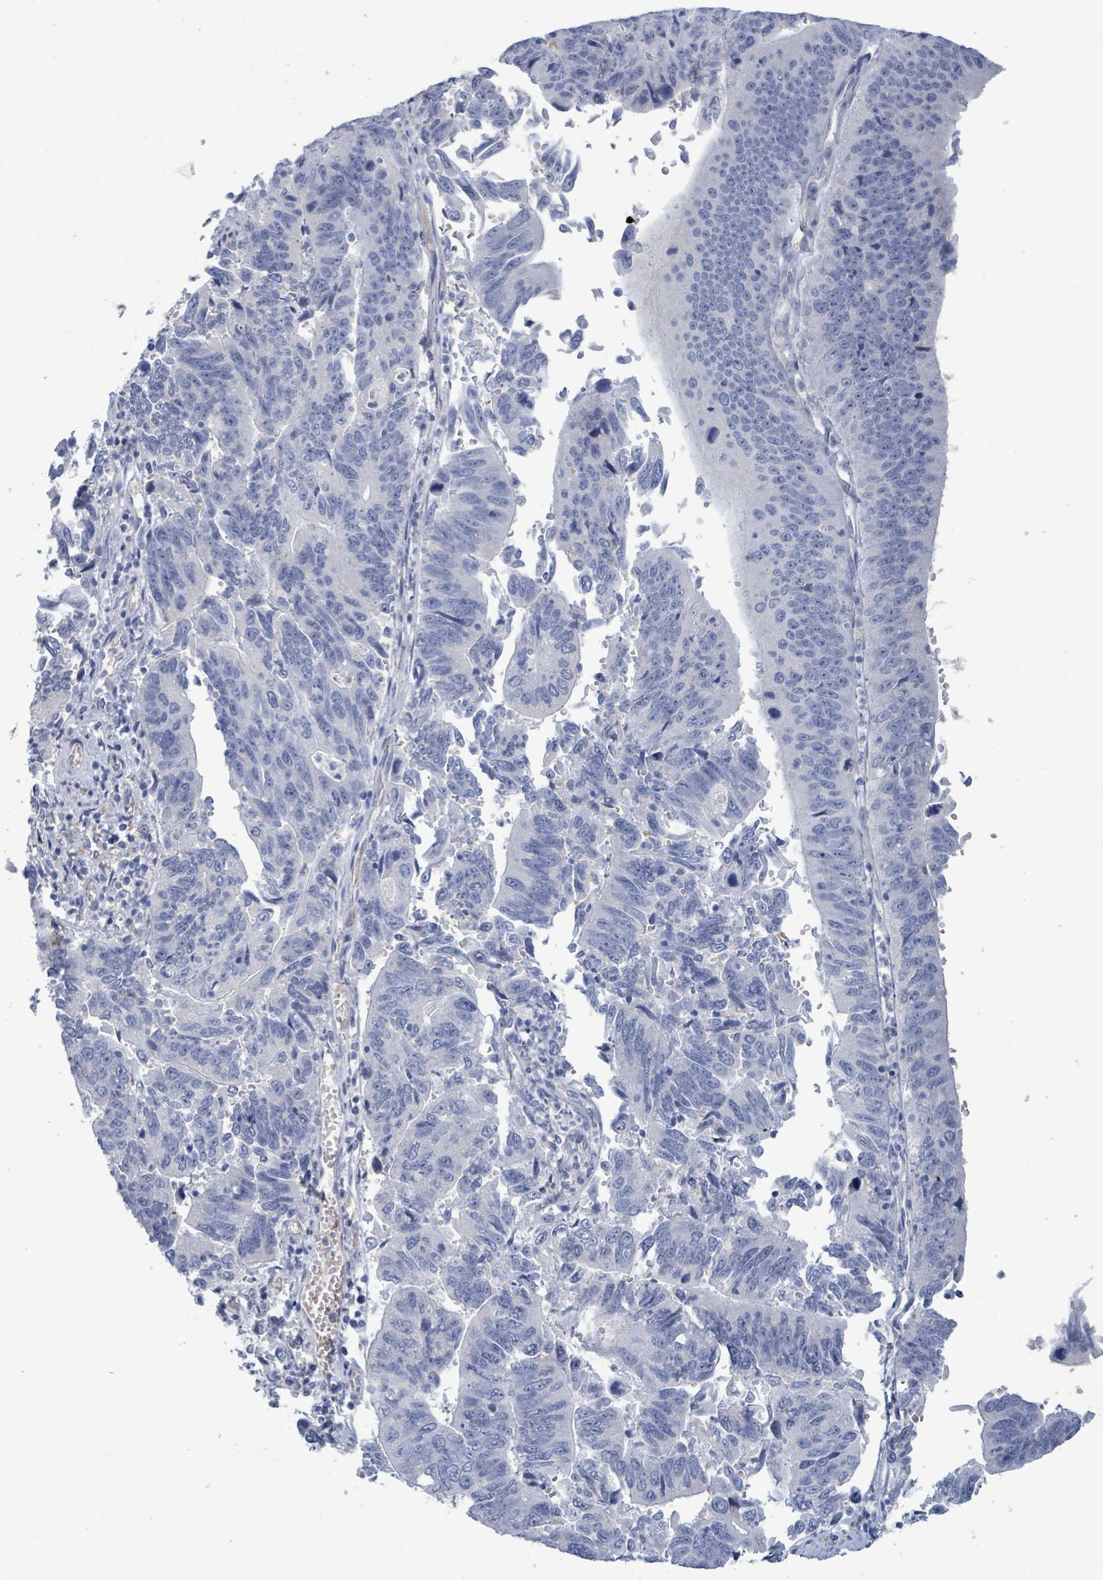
{"staining": {"intensity": "negative", "quantity": "none", "location": "none"}, "tissue": "stomach cancer", "cell_type": "Tumor cells", "image_type": "cancer", "snomed": [{"axis": "morphology", "description": "Adenocarcinoma, NOS"}, {"axis": "topography", "description": "Stomach"}], "caption": "Immunohistochemistry (IHC) image of human adenocarcinoma (stomach) stained for a protein (brown), which reveals no expression in tumor cells.", "gene": "PKLR", "patient": {"sex": "male", "age": 59}}